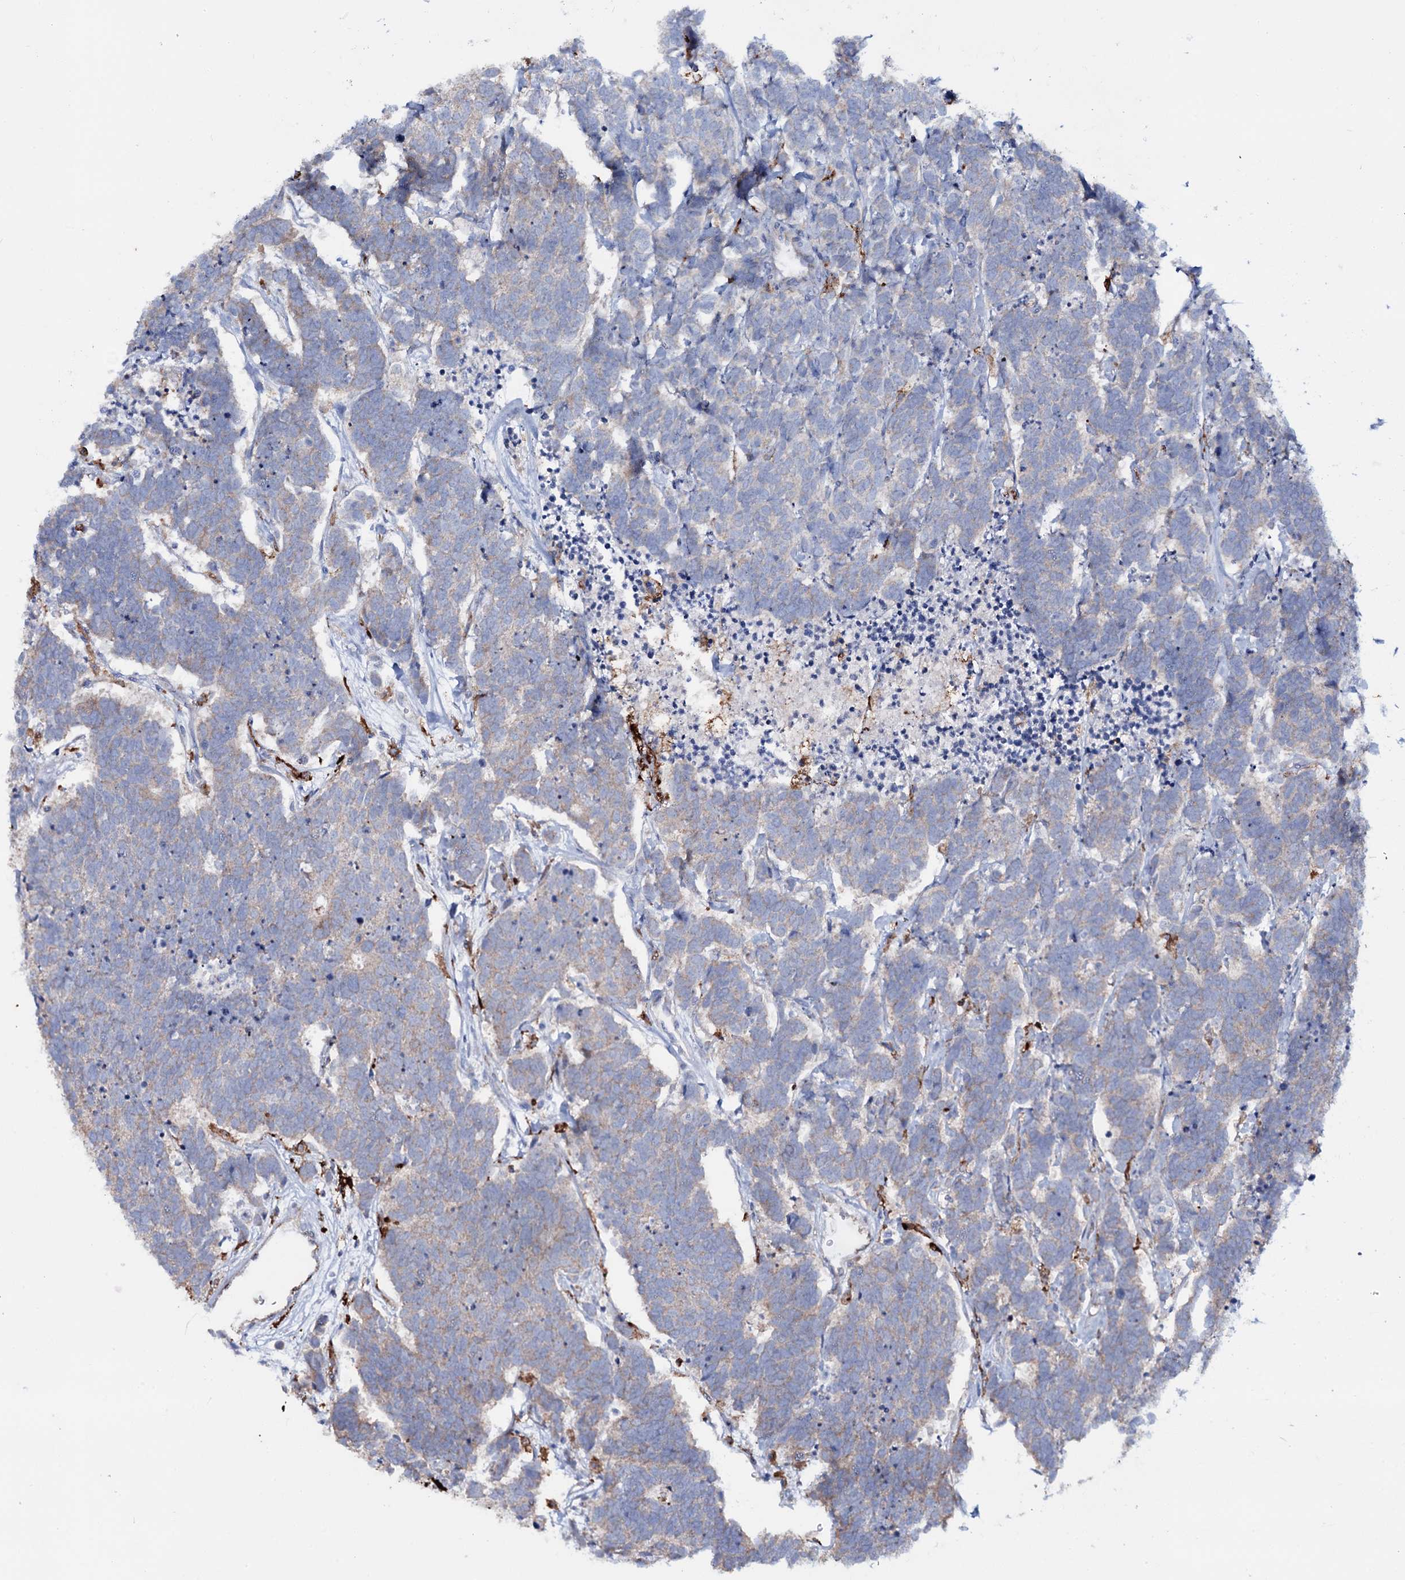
{"staining": {"intensity": "weak", "quantity": "<25%", "location": "cytoplasmic/membranous"}, "tissue": "carcinoid", "cell_type": "Tumor cells", "image_type": "cancer", "snomed": [{"axis": "morphology", "description": "Carcinoma, NOS"}, {"axis": "morphology", "description": "Carcinoid, malignant, NOS"}, {"axis": "topography", "description": "Urinary bladder"}], "caption": "Carcinoid was stained to show a protein in brown. There is no significant staining in tumor cells.", "gene": "OSBPL2", "patient": {"sex": "male", "age": 57}}